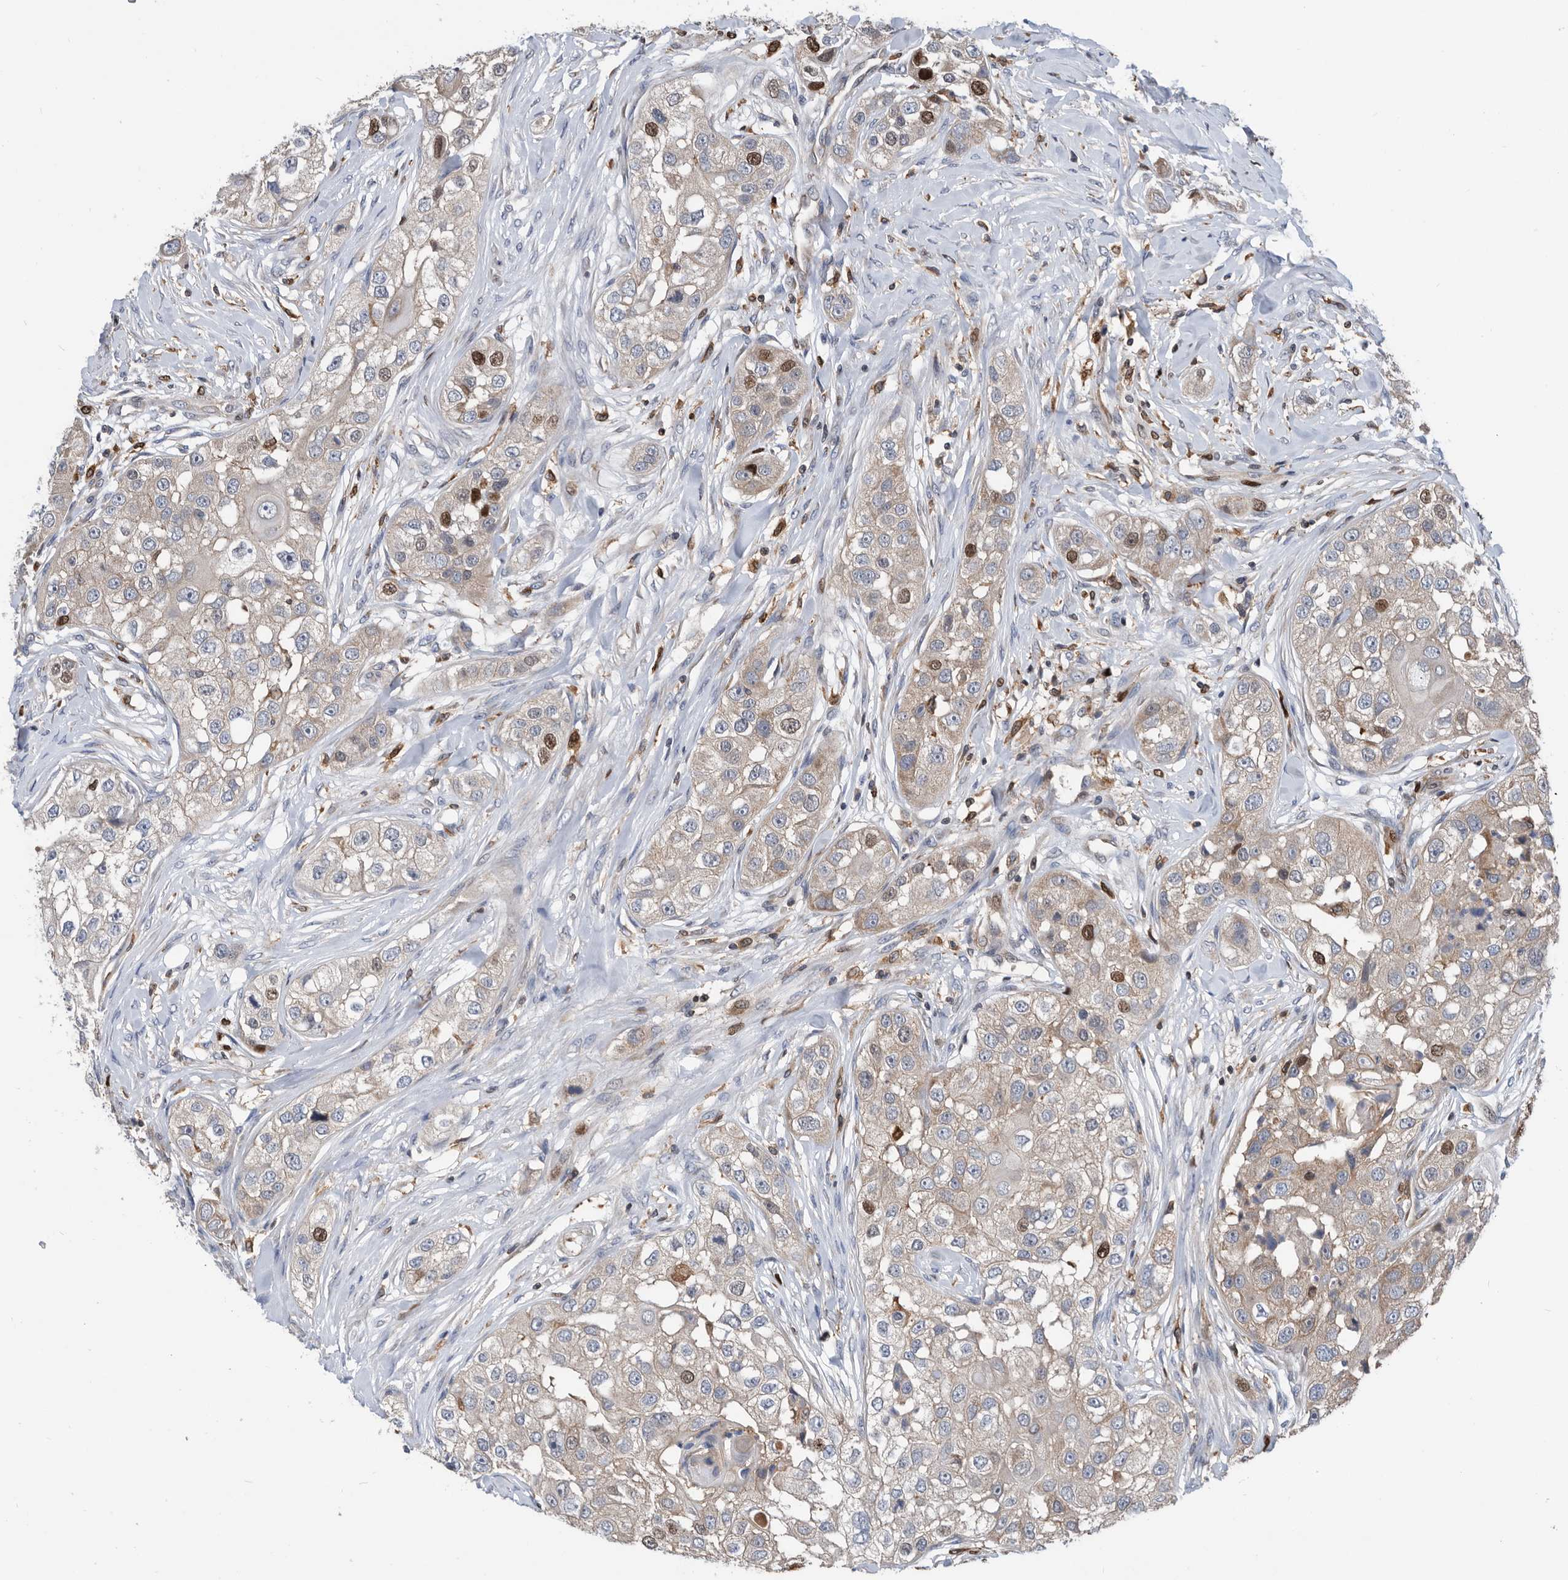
{"staining": {"intensity": "moderate", "quantity": "<25%", "location": "cytoplasmic/membranous,nuclear"}, "tissue": "head and neck cancer", "cell_type": "Tumor cells", "image_type": "cancer", "snomed": [{"axis": "morphology", "description": "Normal tissue, NOS"}, {"axis": "morphology", "description": "Squamous cell carcinoma, NOS"}, {"axis": "topography", "description": "Skeletal muscle"}, {"axis": "topography", "description": "Head-Neck"}], "caption": "Immunohistochemical staining of human squamous cell carcinoma (head and neck) displays moderate cytoplasmic/membranous and nuclear protein expression in approximately <25% of tumor cells.", "gene": "ATAD2", "patient": {"sex": "male", "age": 51}}